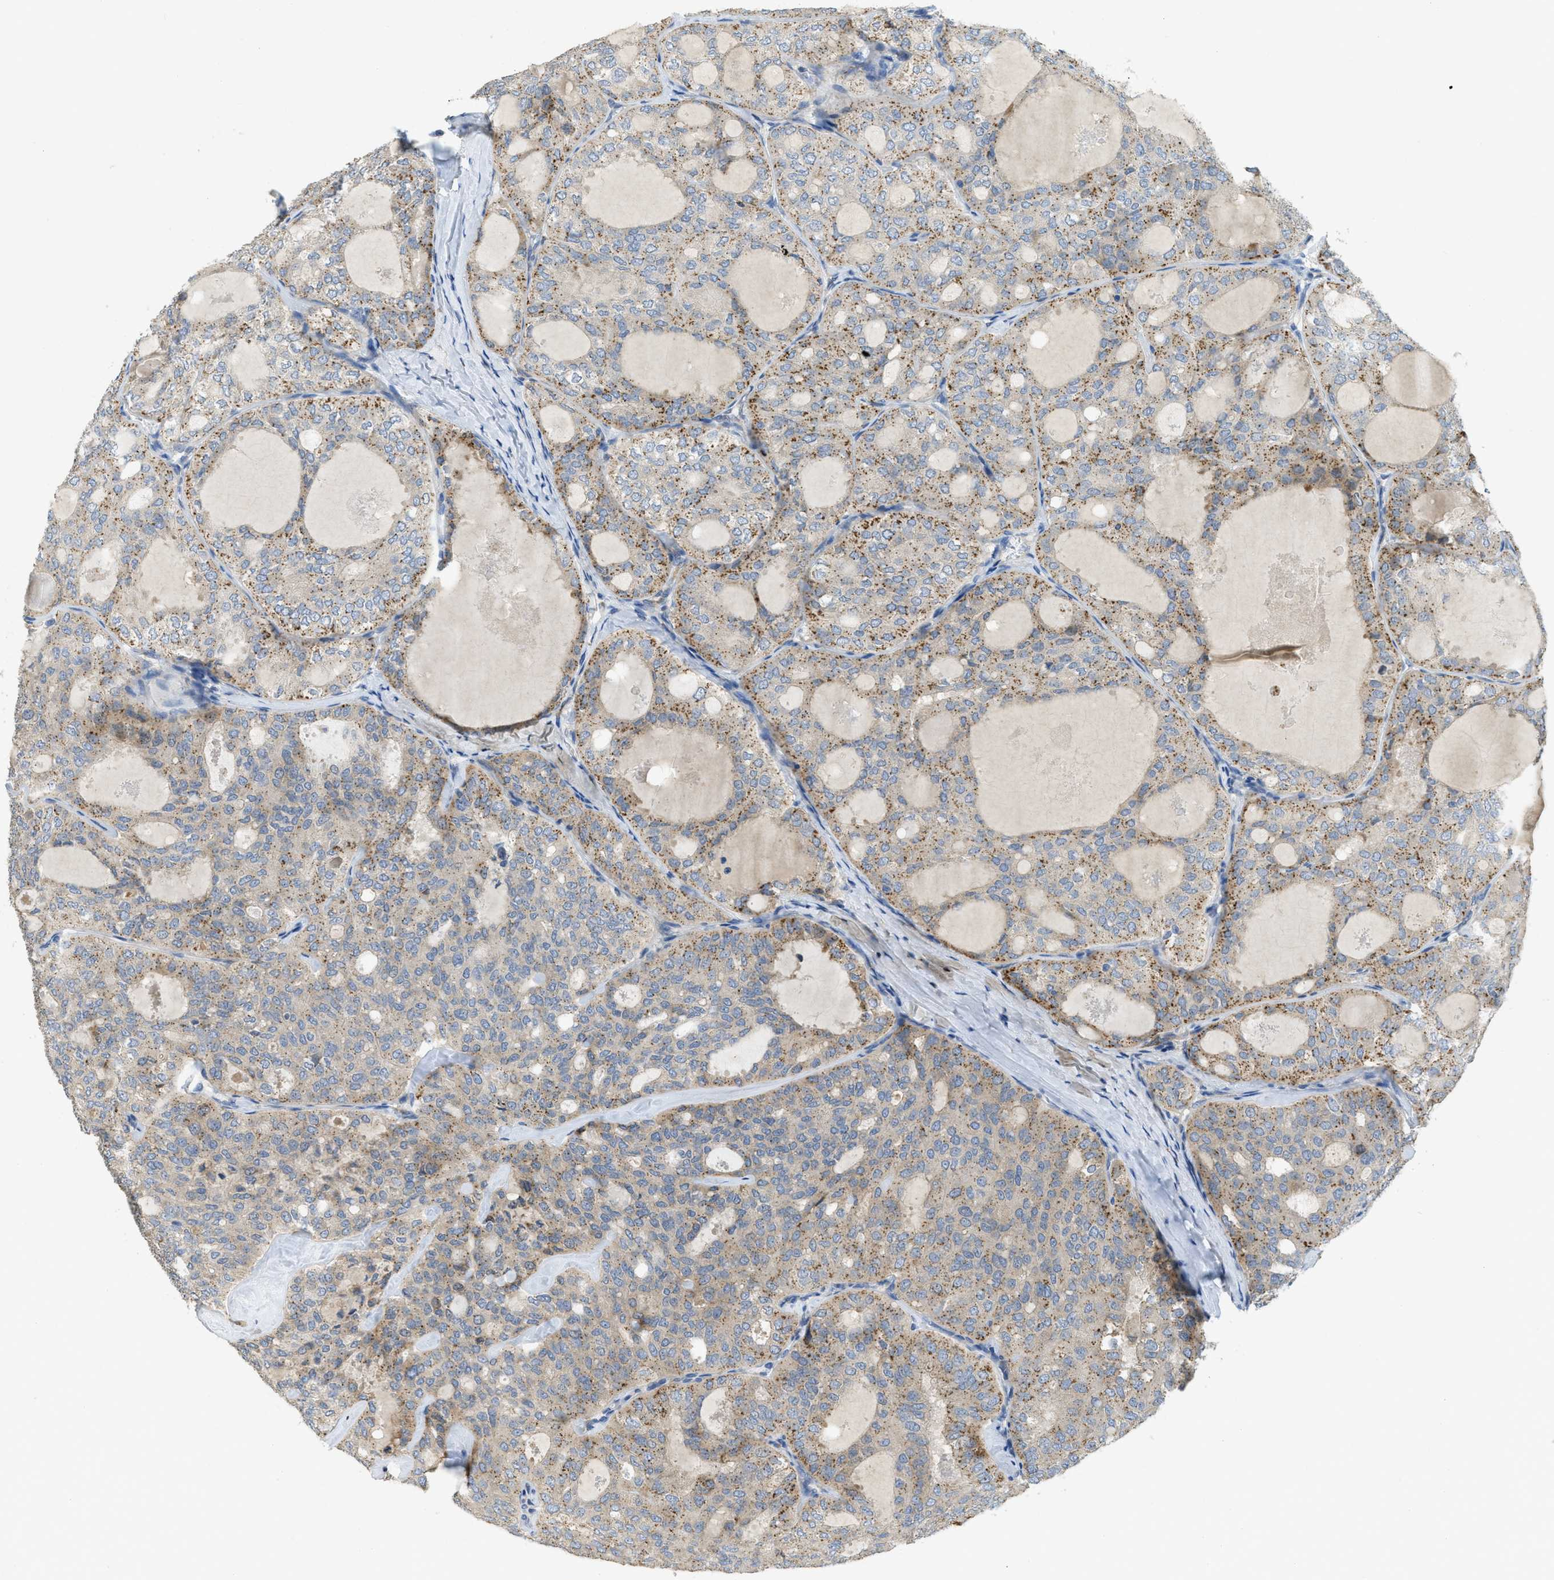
{"staining": {"intensity": "moderate", "quantity": ">75%", "location": "cytoplasmic/membranous"}, "tissue": "thyroid cancer", "cell_type": "Tumor cells", "image_type": "cancer", "snomed": [{"axis": "morphology", "description": "Follicular adenoma carcinoma, NOS"}, {"axis": "topography", "description": "Thyroid gland"}], "caption": "Brown immunohistochemical staining in follicular adenoma carcinoma (thyroid) displays moderate cytoplasmic/membranous staining in about >75% of tumor cells.", "gene": "CASP10", "patient": {"sex": "male", "age": 75}}